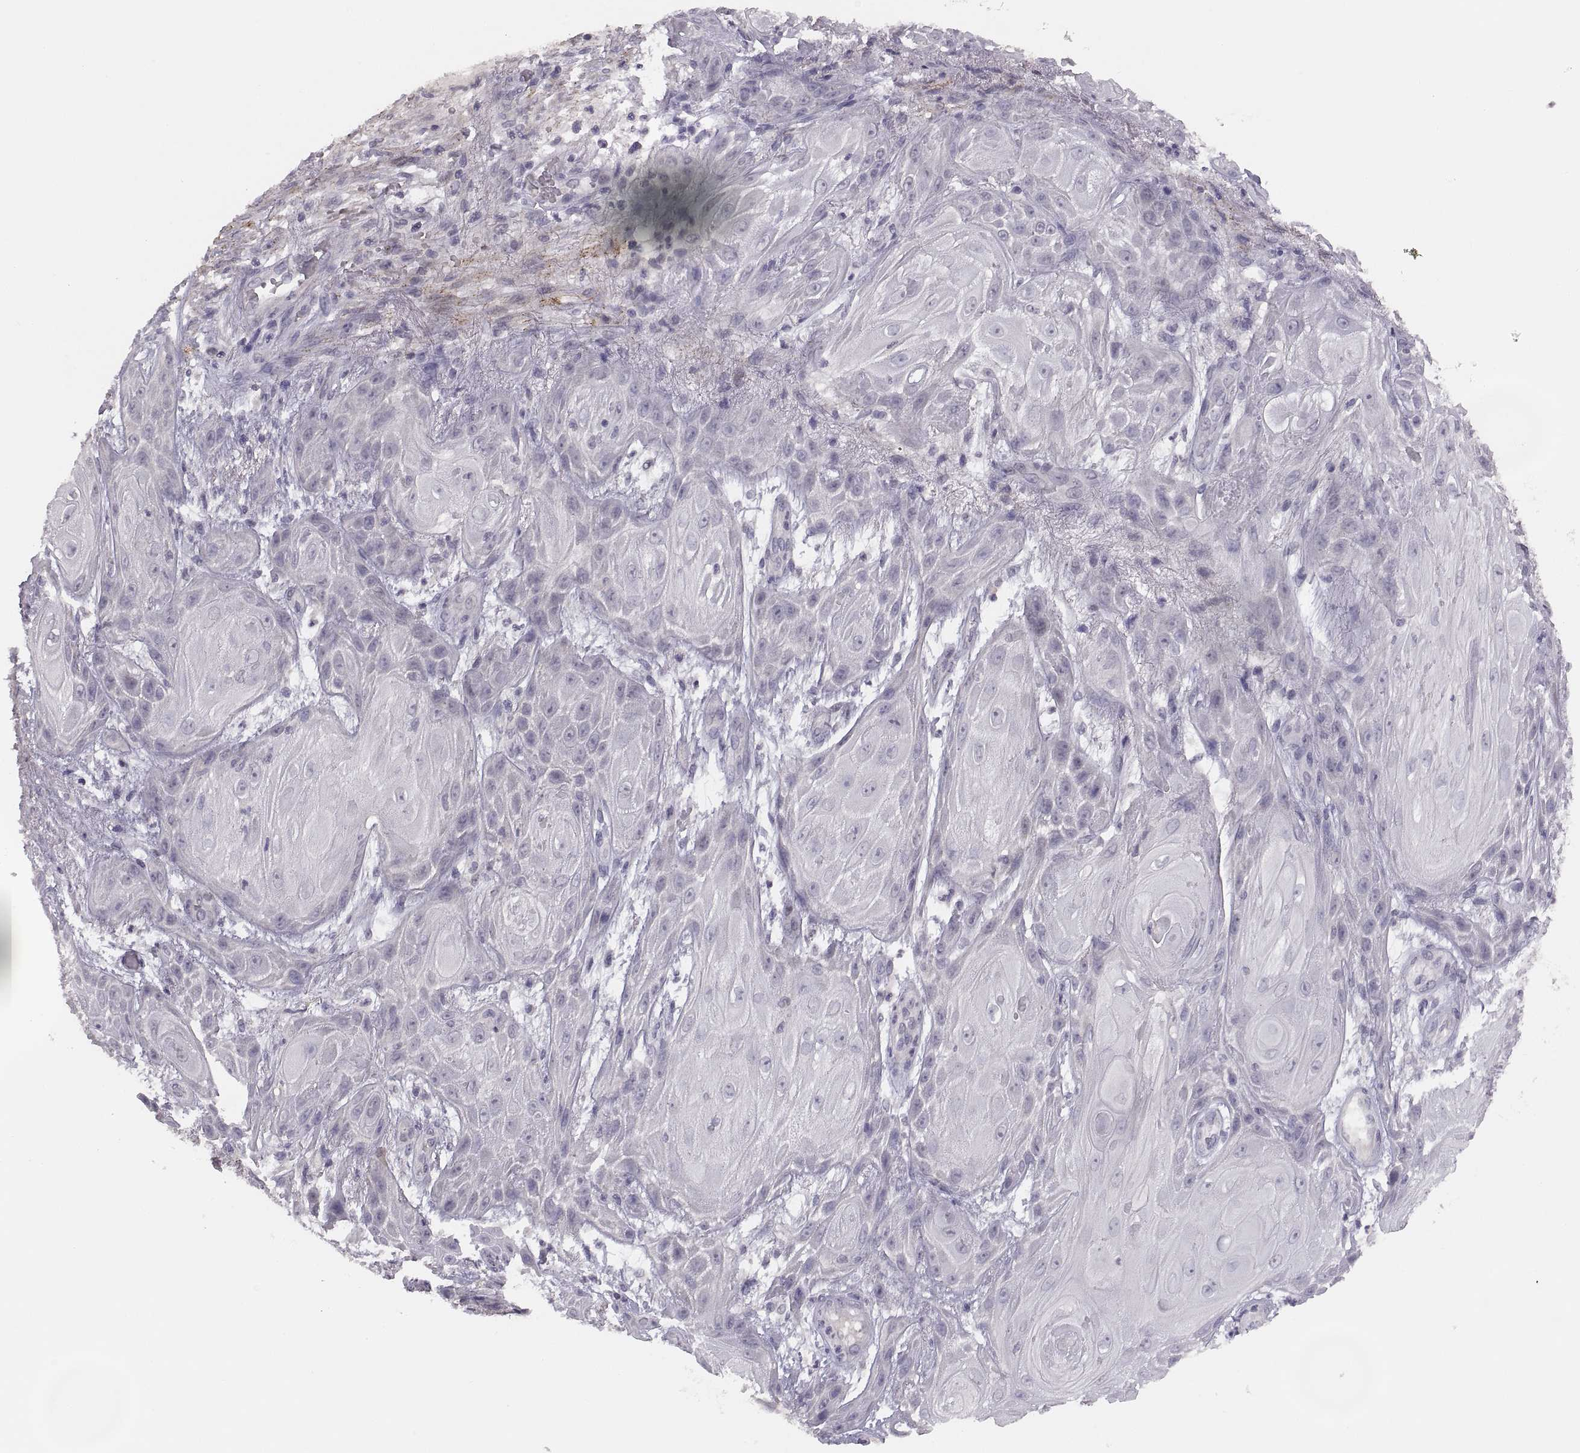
{"staining": {"intensity": "negative", "quantity": "none", "location": "none"}, "tissue": "skin cancer", "cell_type": "Tumor cells", "image_type": "cancer", "snomed": [{"axis": "morphology", "description": "Squamous cell carcinoma, NOS"}, {"axis": "topography", "description": "Skin"}], "caption": "Tumor cells are negative for brown protein staining in skin cancer (squamous cell carcinoma). Nuclei are stained in blue.", "gene": "CDH2", "patient": {"sex": "male", "age": 62}}